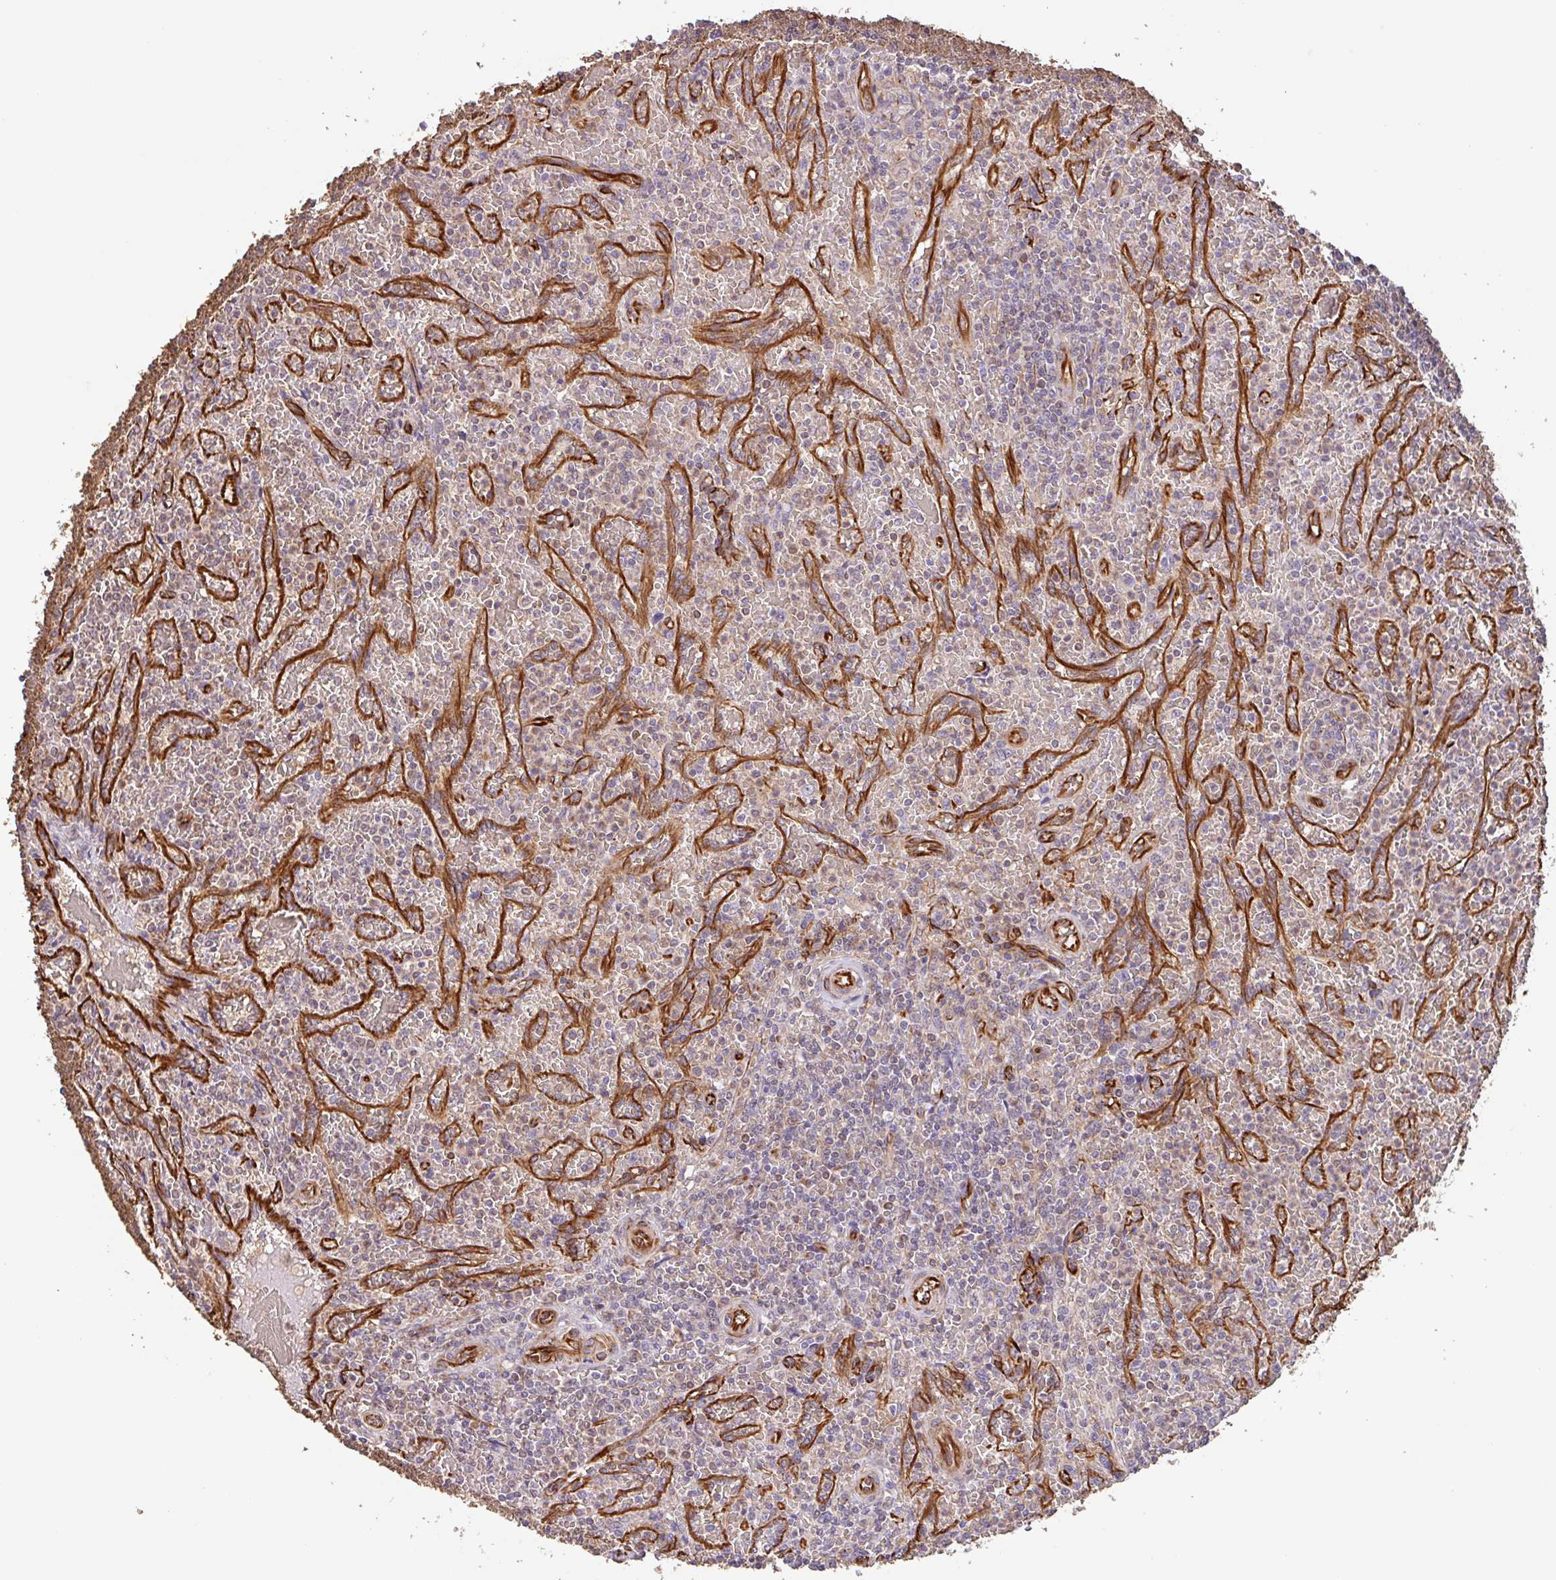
{"staining": {"intensity": "negative", "quantity": "none", "location": "none"}, "tissue": "lymphoma", "cell_type": "Tumor cells", "image_type": "cancer", "snomed": [{"axis": "morphology", "description": "Malignant lymphoma, non-Hodgkin's type, Low grade"}, {"axis": "topography", "description": "Spleen"}], "caption": "High power microscopy photomicrograph of an immunohistochemistry image of lymphoma, revealing no significant staining in tumor cells.", "gene": "ZNF790", "patient": {"sex": "female", "age": 64}}